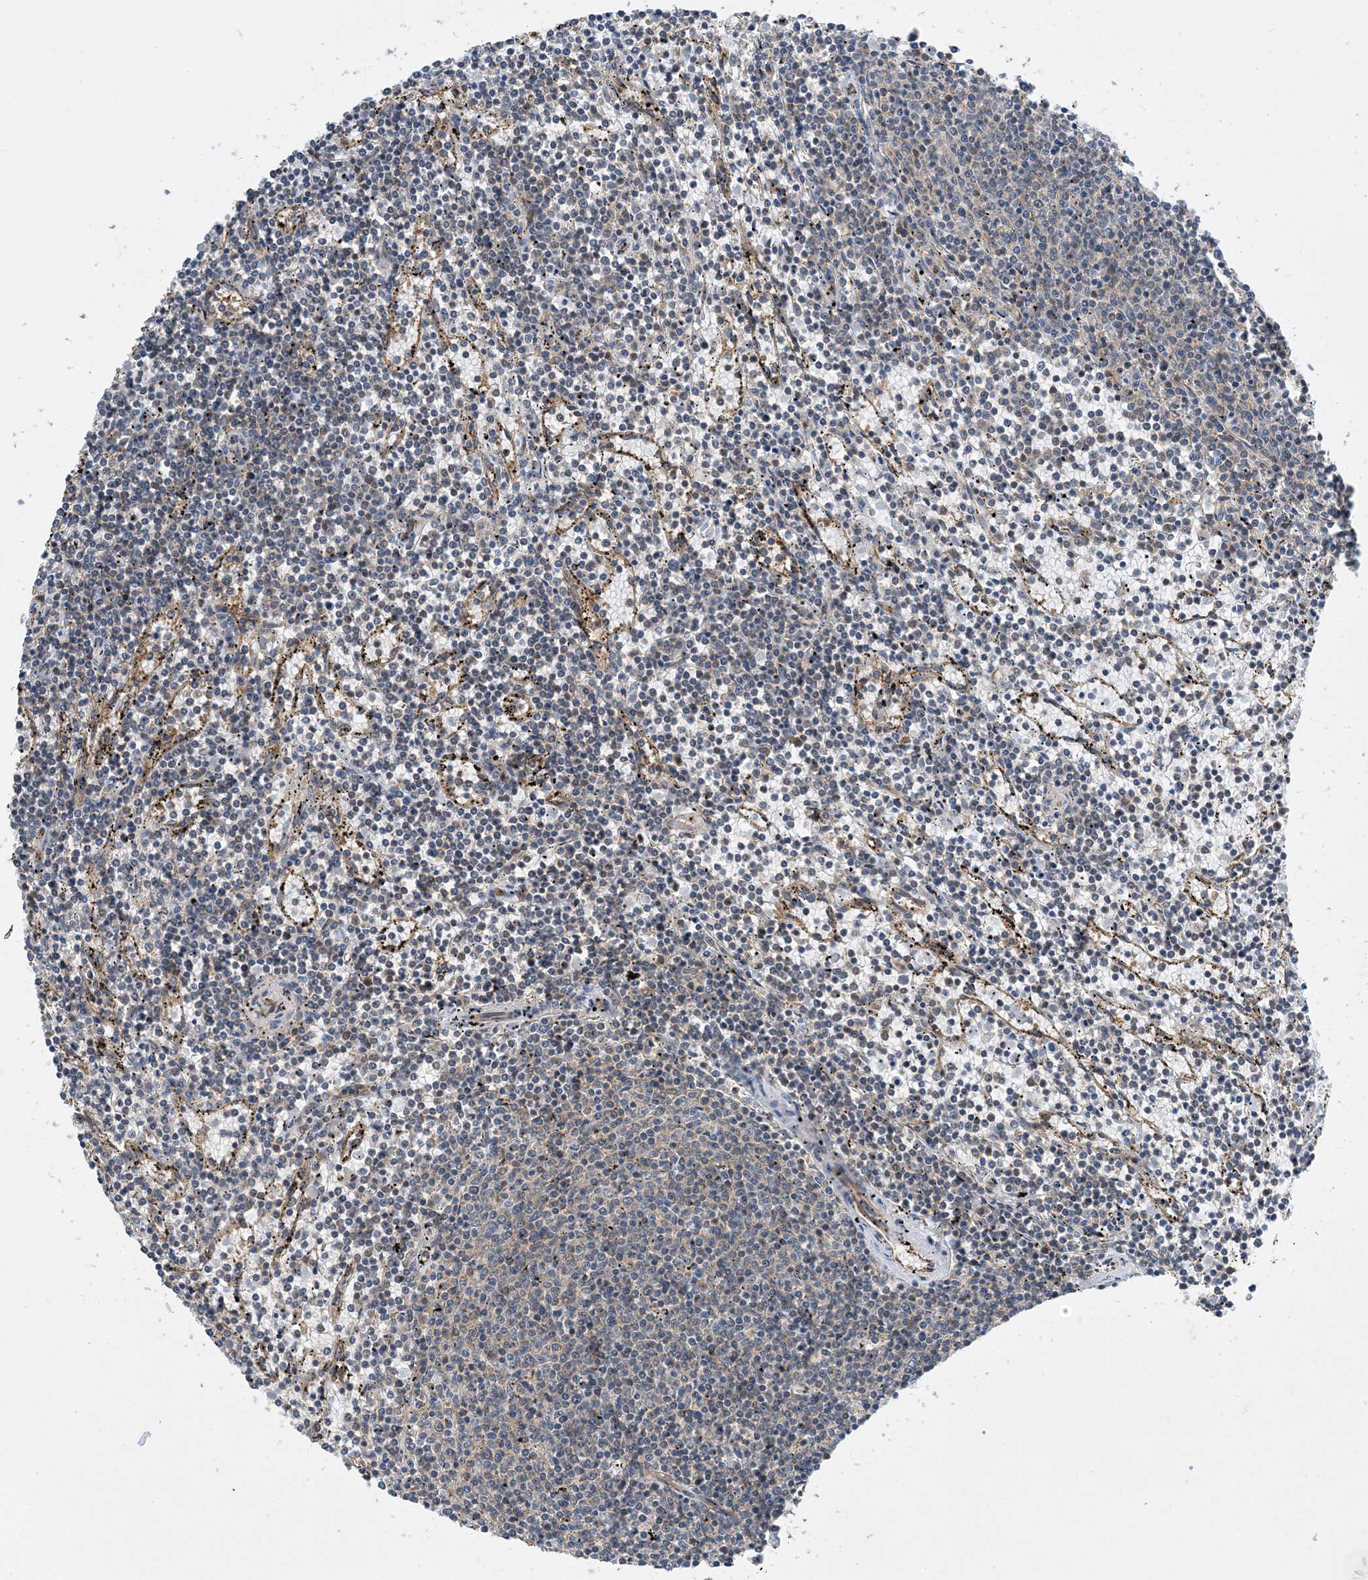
{"staining": {"intensity": "negative", "quantity": "none", "location": "none"}, "tissue": "lymphoma", "cell_type": "Tumor cells", "image_type": "cancer", "snomed": [{"axis": "morphology", "description": "Malignant lymphoma, non-Hodgkin's type, Low grade"}, {"axis": "topography", "description": "Spleen"}], "caption": "A micrograph of human lymphoma is negative for staining in tumor cells.", "gene": "SIDT1", "patient": {"sex": "female", "age": 50}}